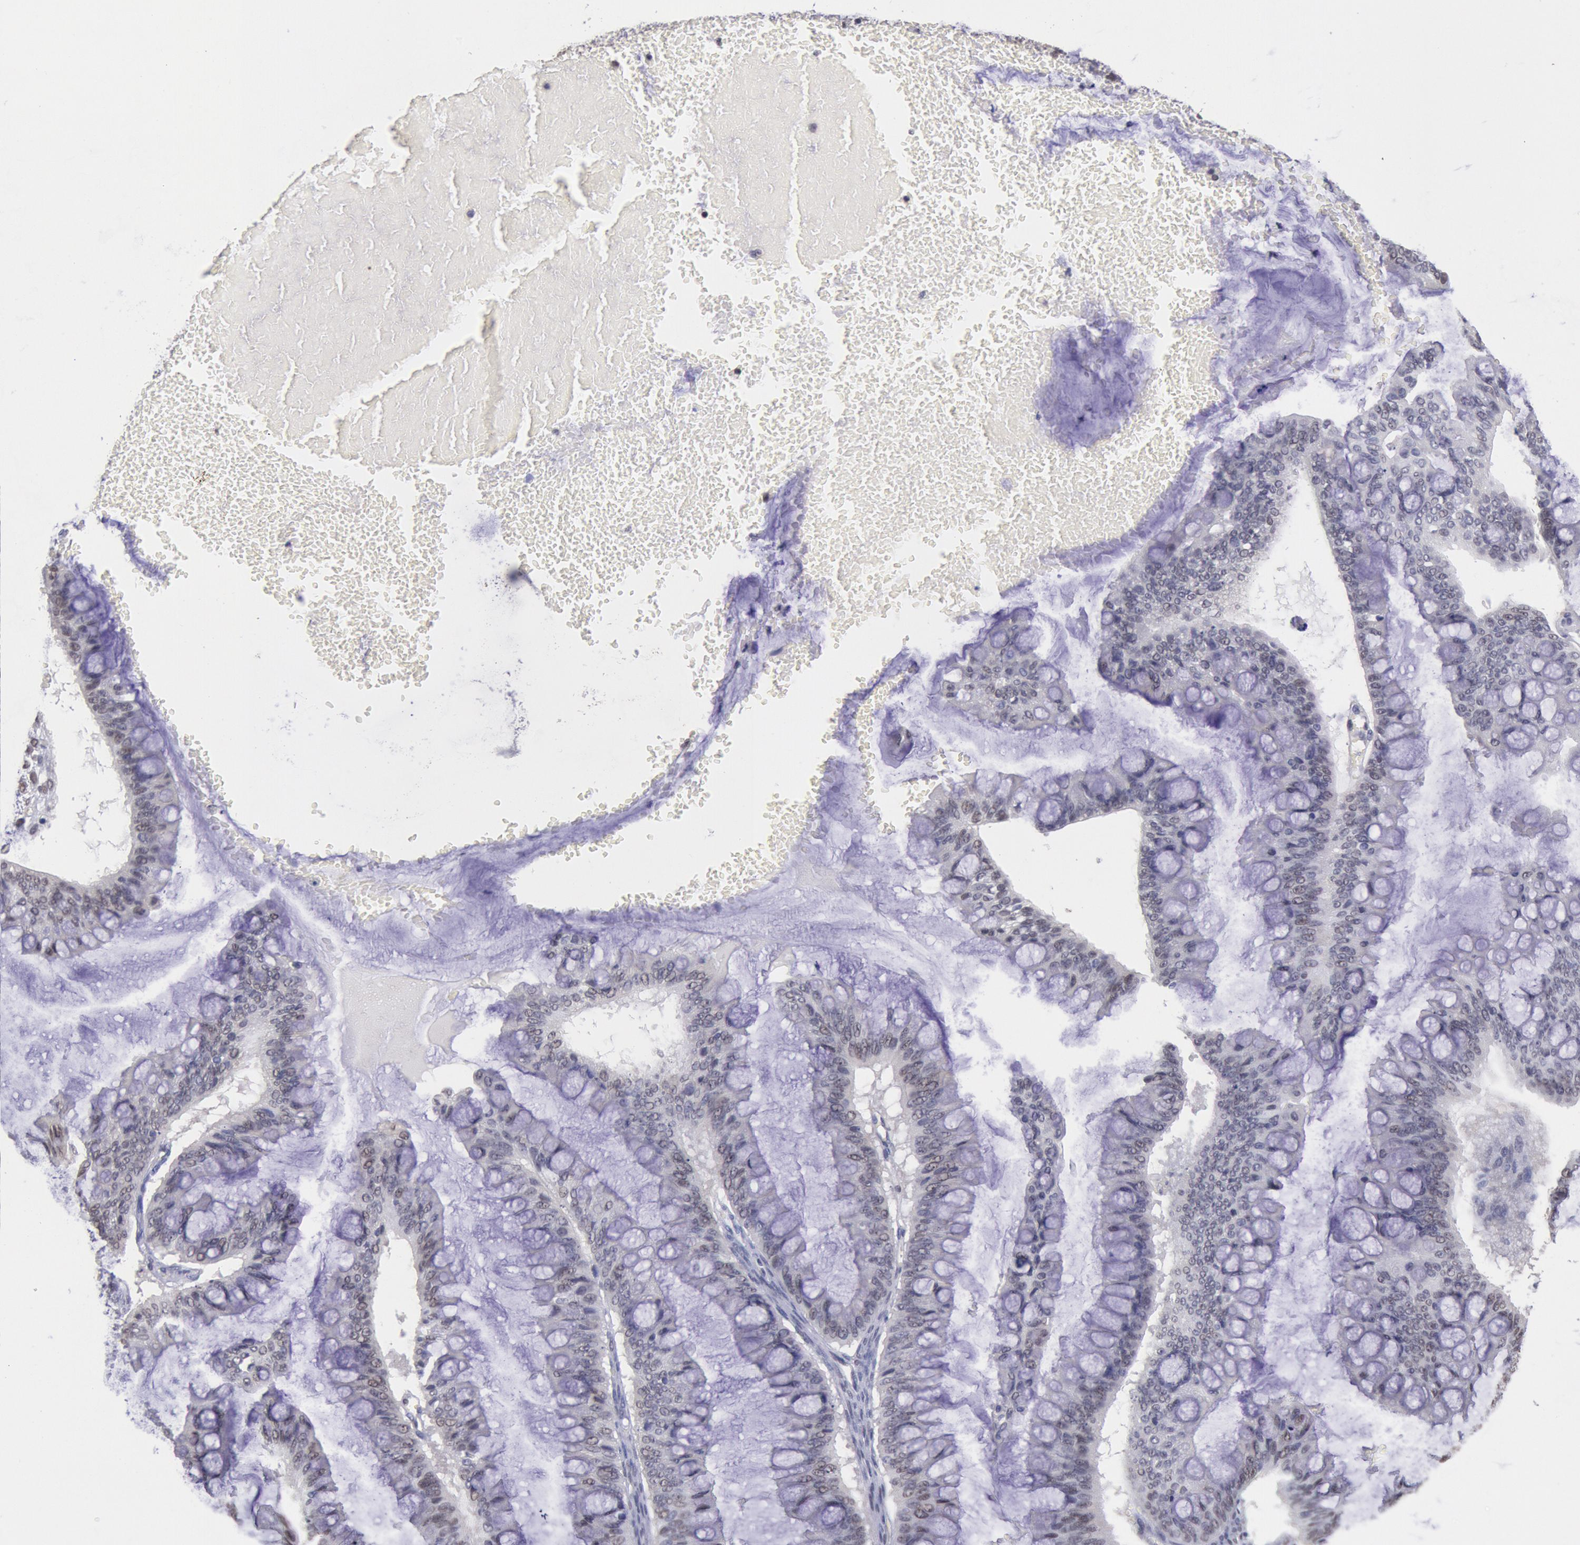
{"staining": {"intensity": "weak", "quantity": "25%-75%", "location": "nuclear"}, "tissue": "ovarian cancer", "cell_type": "Tumor cells", "image_type": "cancer", "snomed": [{"axis": "morphology", "description": "Cystadenocarcinoma, mucinous, NOS"}, {"axis": "topography", "description": "Ovary"}], "caption": "Human mucinous cystadenocarcinoma (ovarian) stained for a protein (brown) displays weak nuclear positive positivity in about 25%-75% of tumor cells.", "gene": "MYH7", "patient": {"sex": "female", "age": 73}}